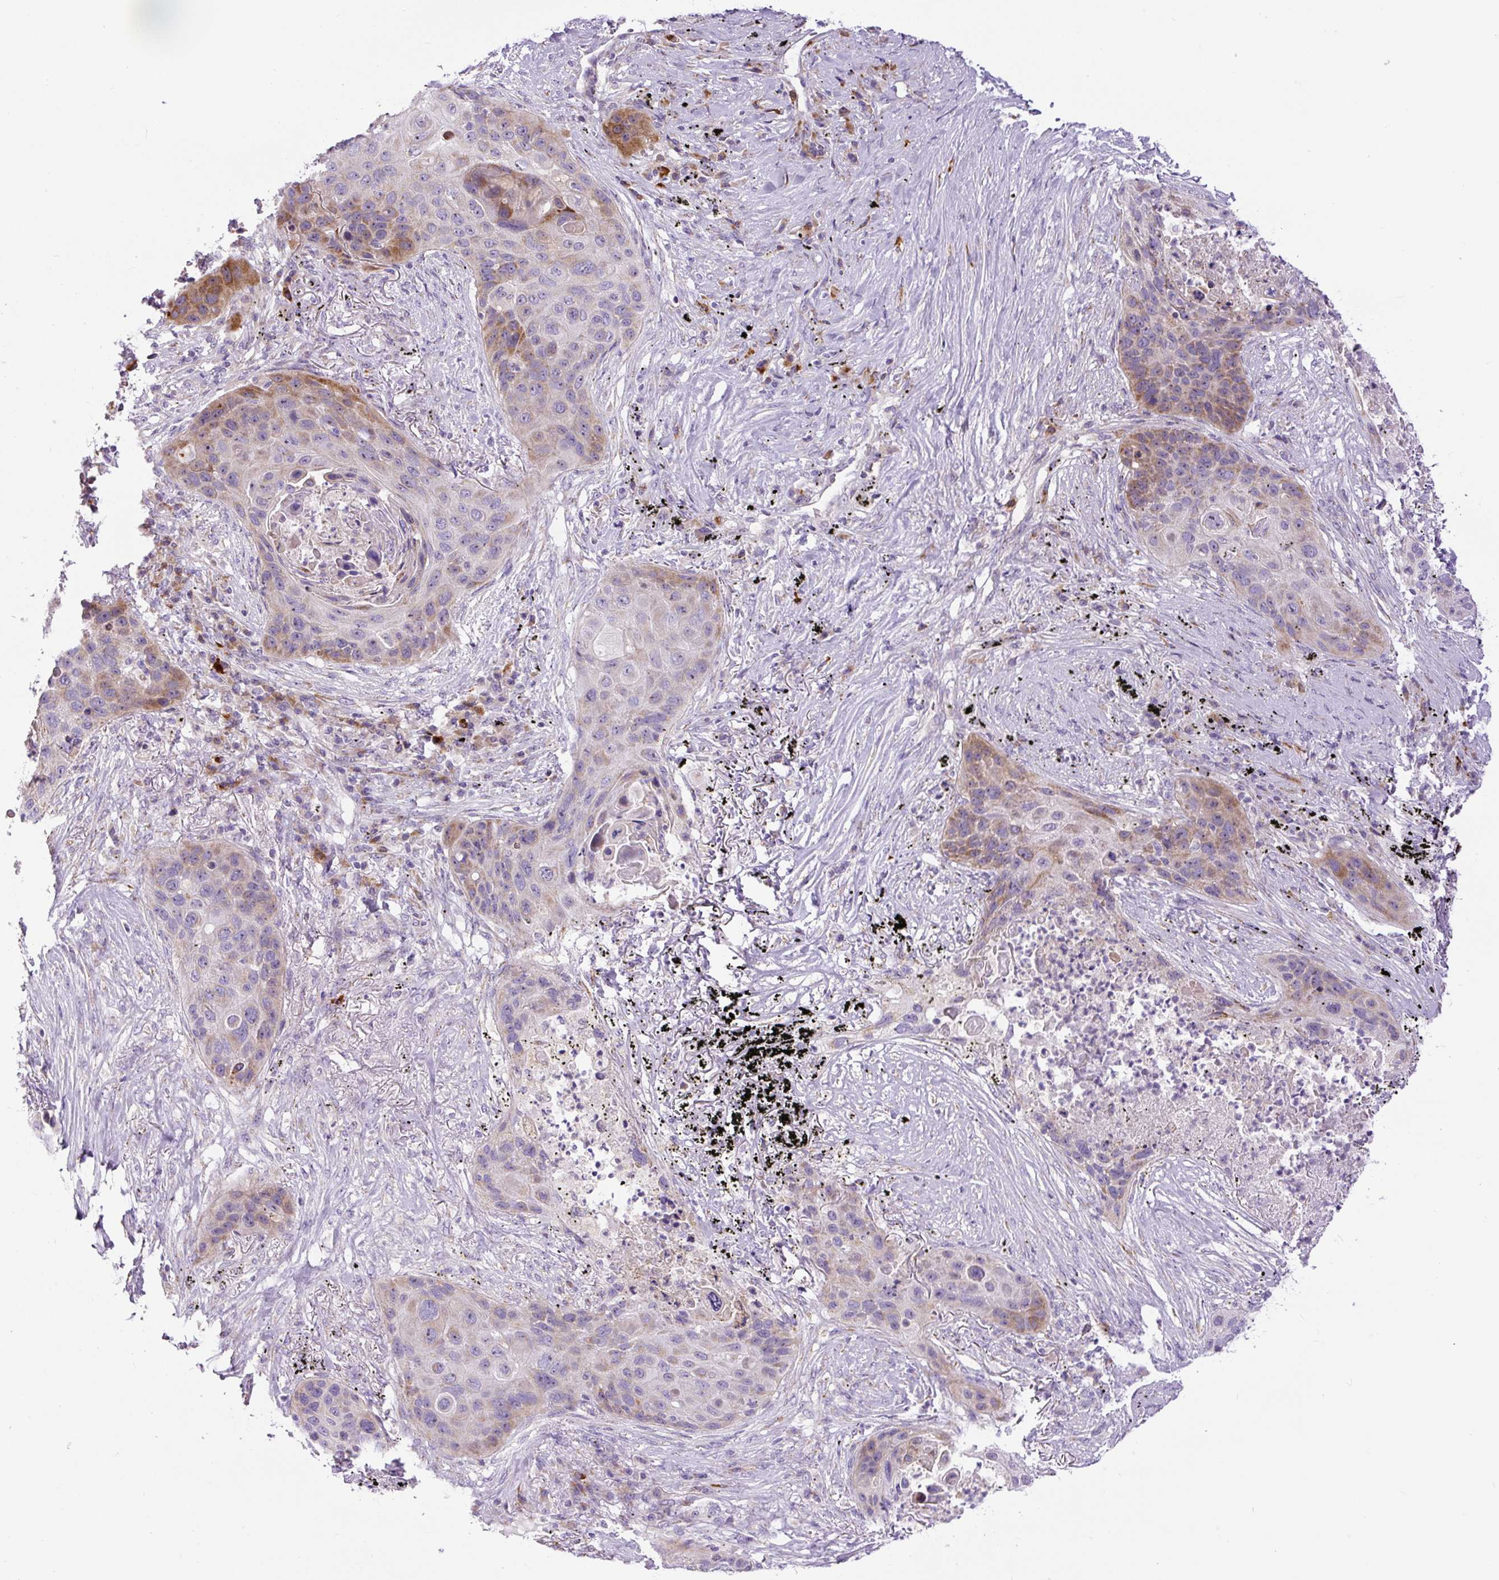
{"staining": {"intensity": "moderate", "quantity": "<25%", "location": "cytoplasmic/membranous"}, "tissue": "lung cancer", "cell_type": "Tumor cells", "image_type": "cancer", "snomed": [{"axis": "morphology", "description": "Squamous cell carcinoma, NOS"}, {"axis": "topography", "description": "Lung"}], "caption": "The micrograph shows immunohistochemical staining of lung cancer. There is moderate cytoplasmic/membranous positivity is appreciated in about <25% of tumor cells. (DAB IHC with brightfield microscopy, high magnification).", "gene": "ZNF596", "patient": {"sex": "female", "age": 63}}